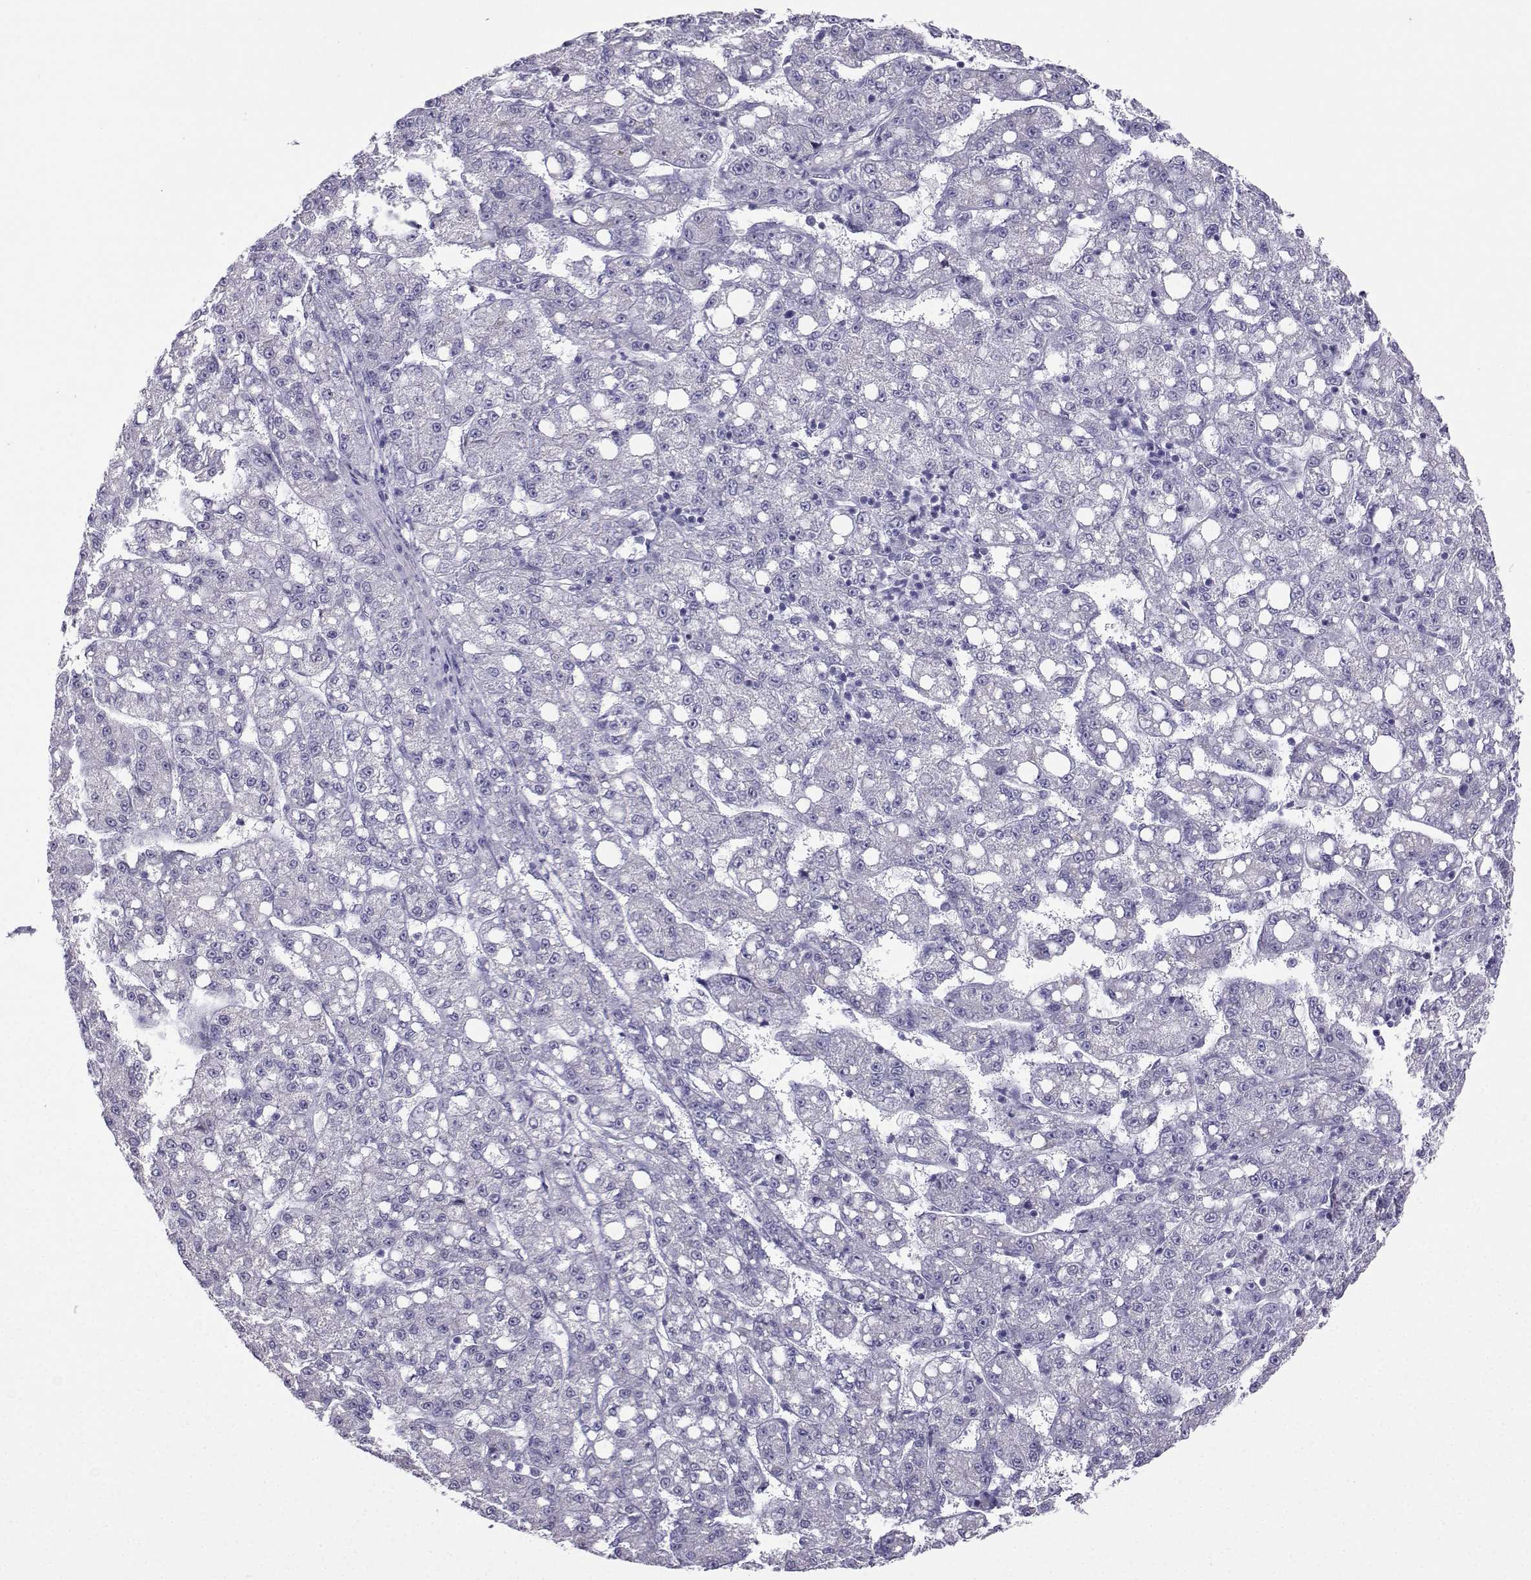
{"staining": {"intensity": "negative", "quantity": "none", "location": "none"}, "tissue": "liver cancer", "cell_type": "Tumor cells", "image_type": "cancer", "snomed": [{"axis": "morphology", "description": "Carcinoma, Hepatocellular, NOS"}, {"axis": "topography", "description": "Liver"}], "caption": "There is no significant positivity in tumor cells of hepatocellular carcinoma (liver).", "gene": "KIF17", "patient": {"sex": "female", "age": 65}}